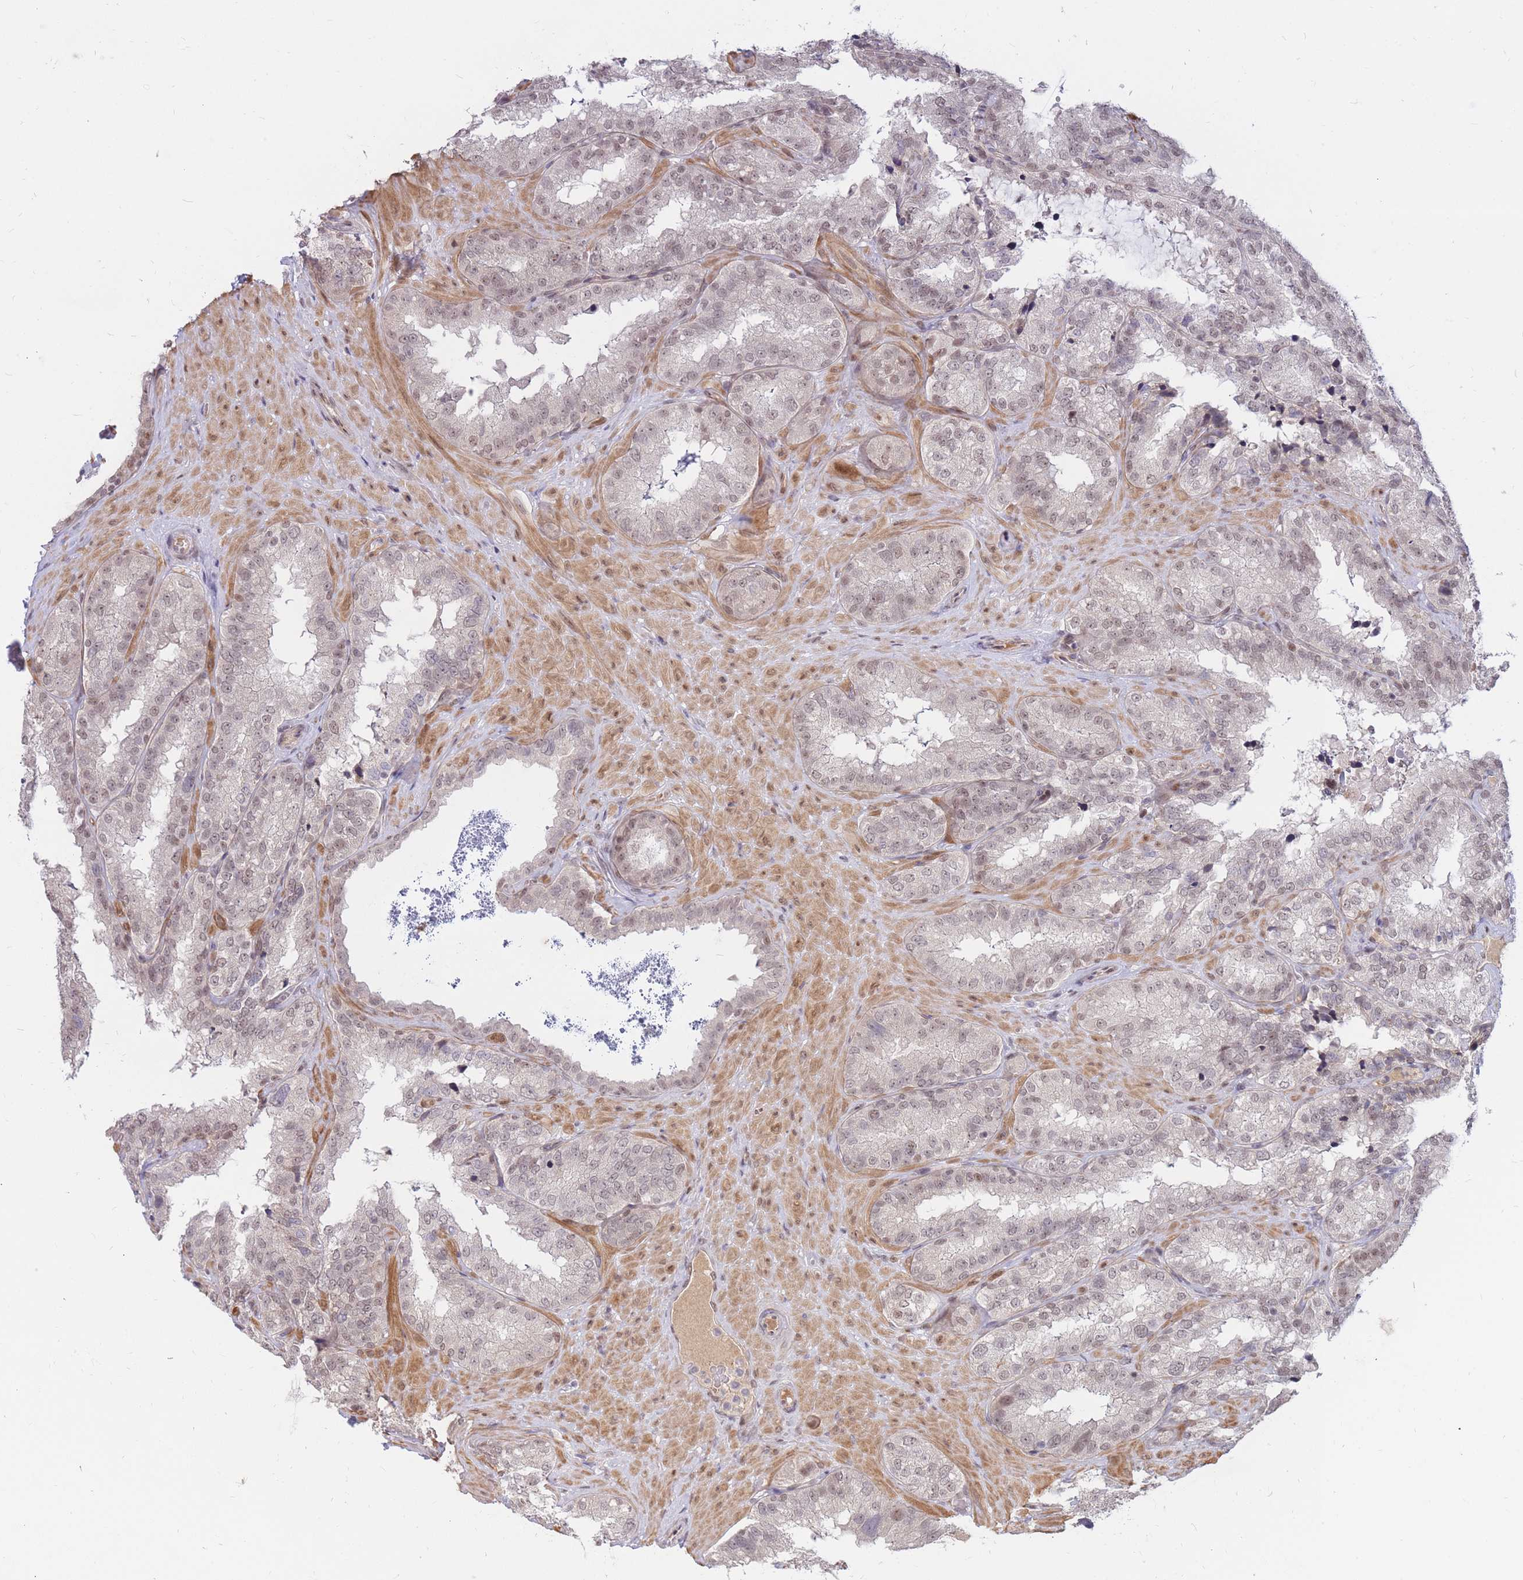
{"staining": {"intensity": "weak", "quantity": ">75%", "location": "nuclear"}, "tissue": "seminal vesicle", "cell_type": "Glandular cells", "image_type": "normal", "snomed": [{"axis": "morphology", "description": "Normal tissue, NOS"}, {"axis": "topography", "description": "Seminal veicle"}], "caption": "Protein staining exhibits weak nuclear expression in about >75% of glandular cells in normal seminal vesicle.", "gene": "ERICH6B", "patient": {"sex": "male", "age": 58}}